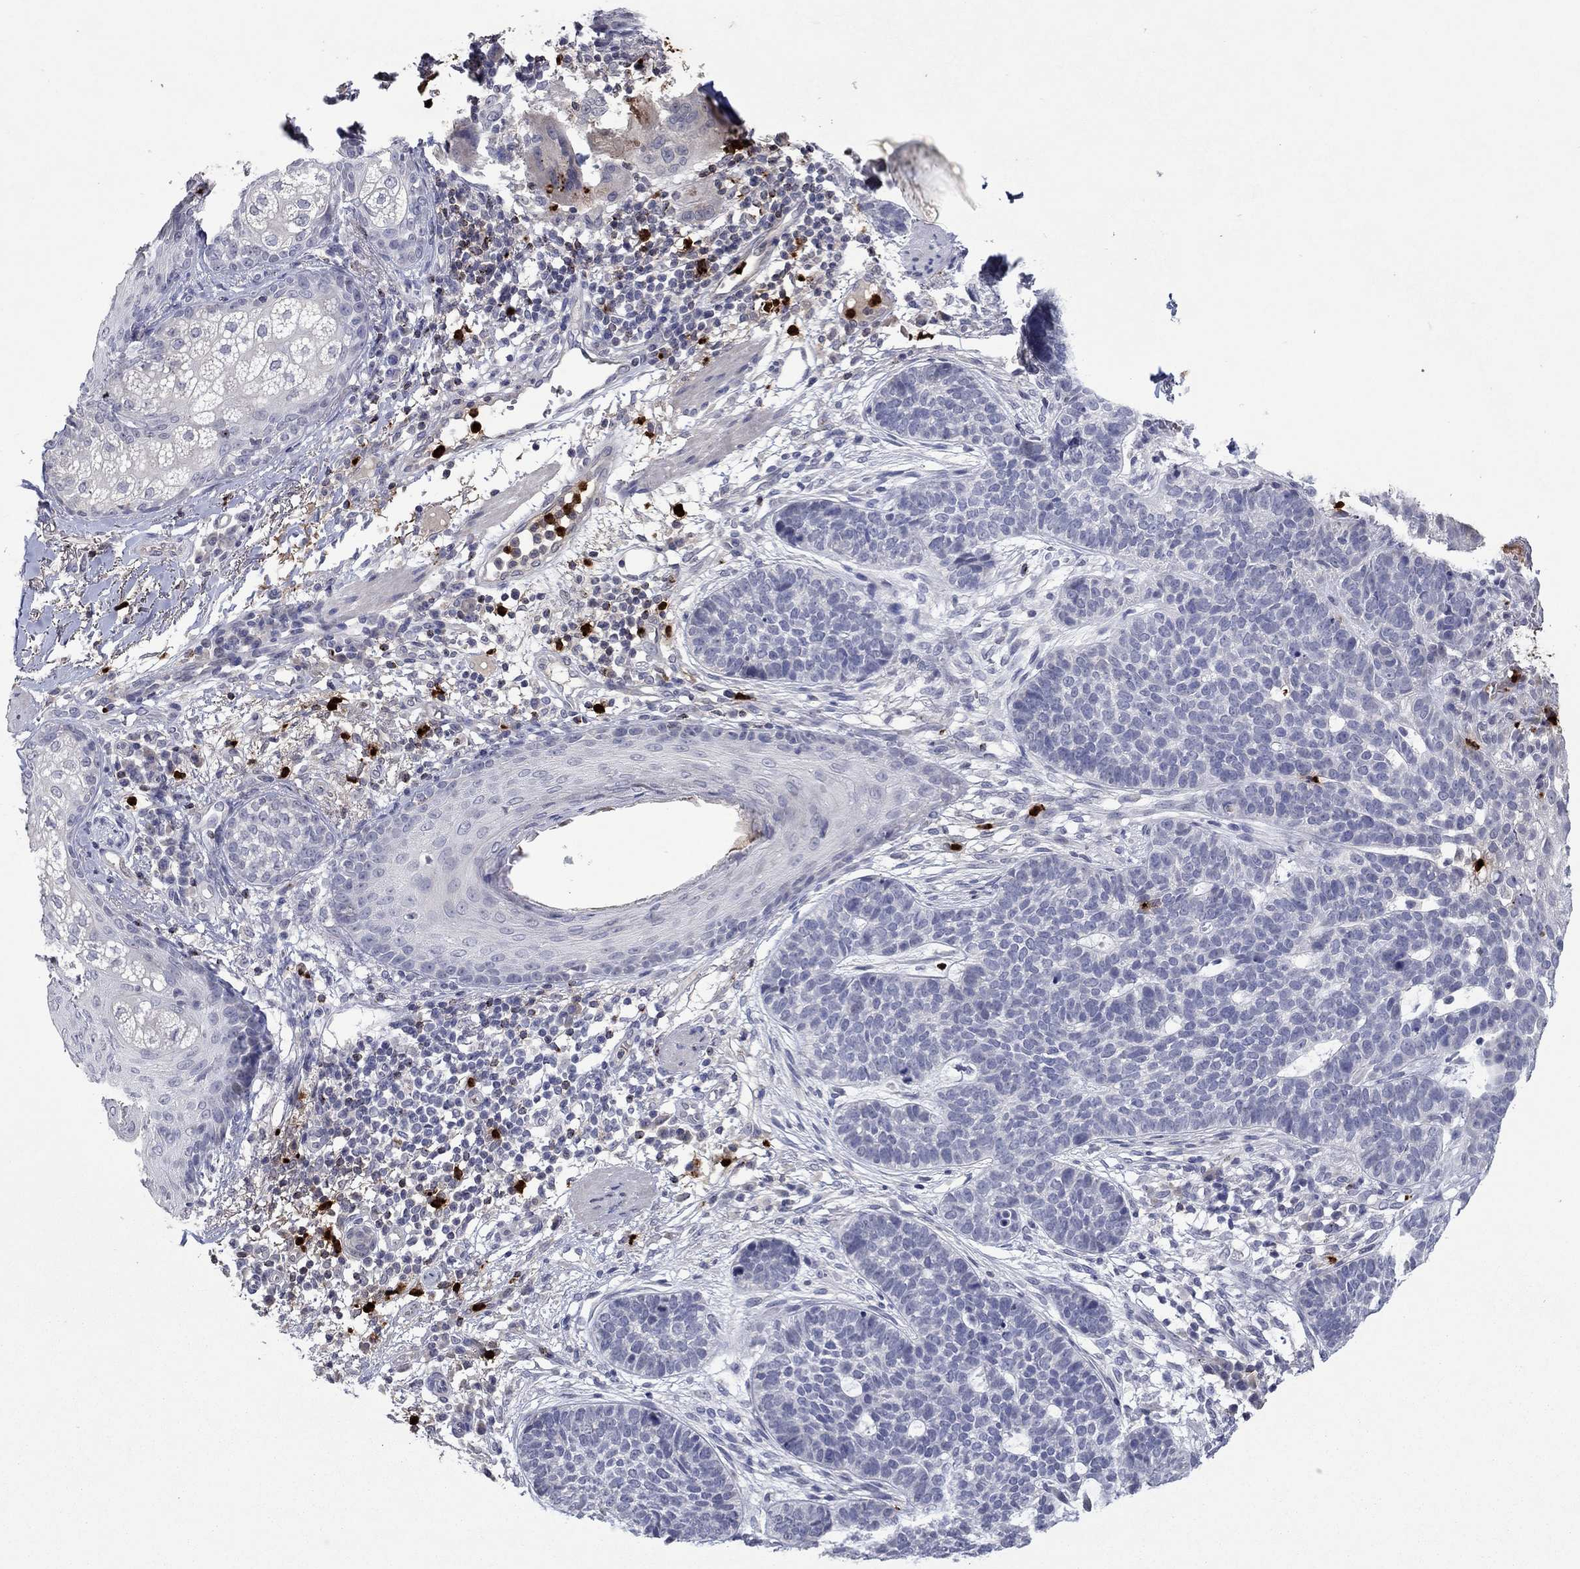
{"staining": {"intensity": "negative", "quantity": "none", "location": "none"}, "tissue": "skin cancer", "cell_type": "Tumor cells", "image_type": "cancer", "snomed": [{"axis": "morphology", "description": "Squamous cell carcinoma, NOS"}, {"axis": "topography", "description": "Skin"}], "caption": "Histopathology image shows no significant protein staining in tumor cells of skin cancer.", "gene": "CCL5", "patient": {"sex": "male", "age": 88}}